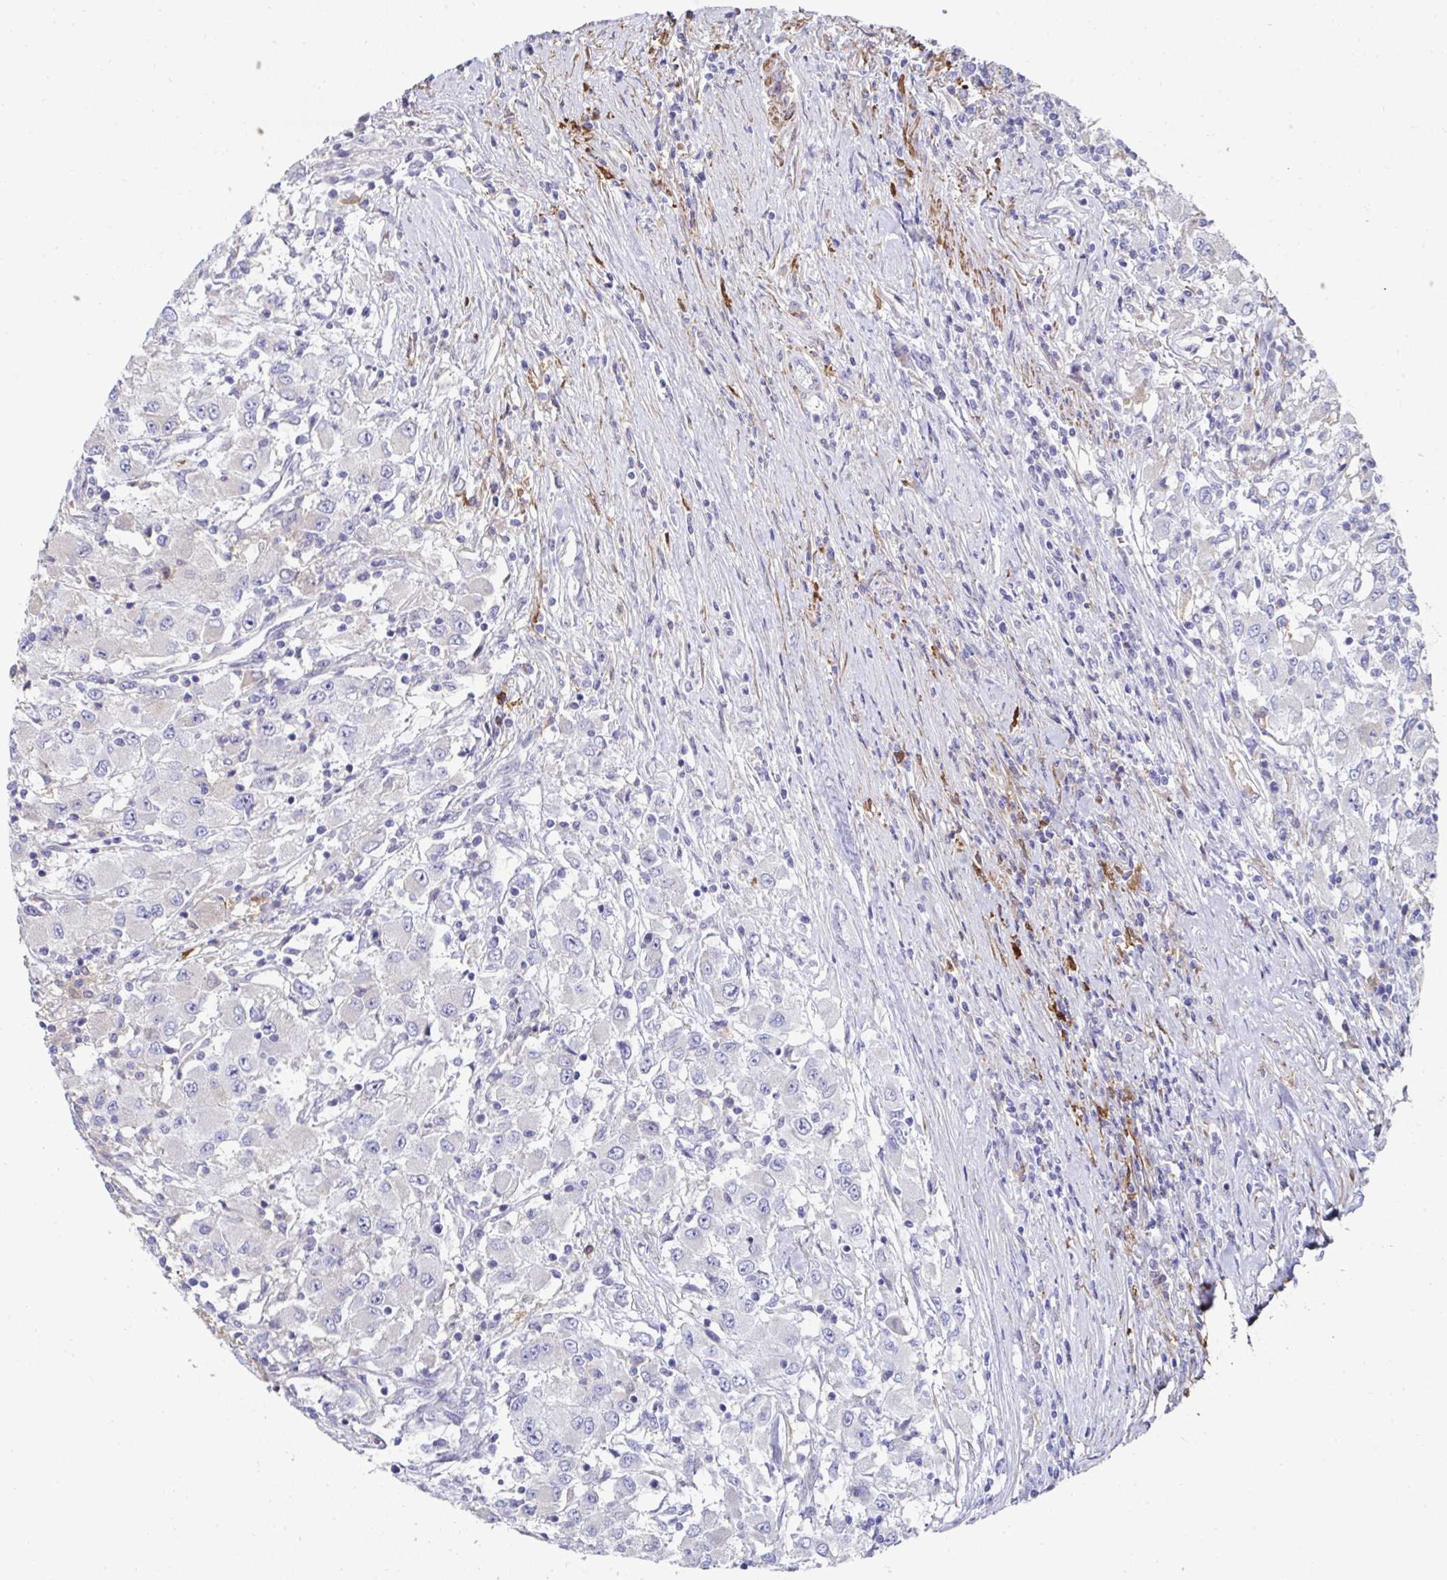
{"staining": {"intensity": "negative", "quantity": "none", "location": "none"}, "tissue": "renal cancer", "cell_type": "Tumor cells", "image_type": "cancer", "snomed": [{"axis": "morphology", "description": "Adenocarcinoma, NOS"}, {"axis": "topography", "description": "Kidney"}], "caption": "Renal cancer (adenocarcinoma) was stained to show a protein in brown. There is no significant staining in tumor cells.", "gene": "FBXL13", "patient": {"sex": "female", "age": 67}}